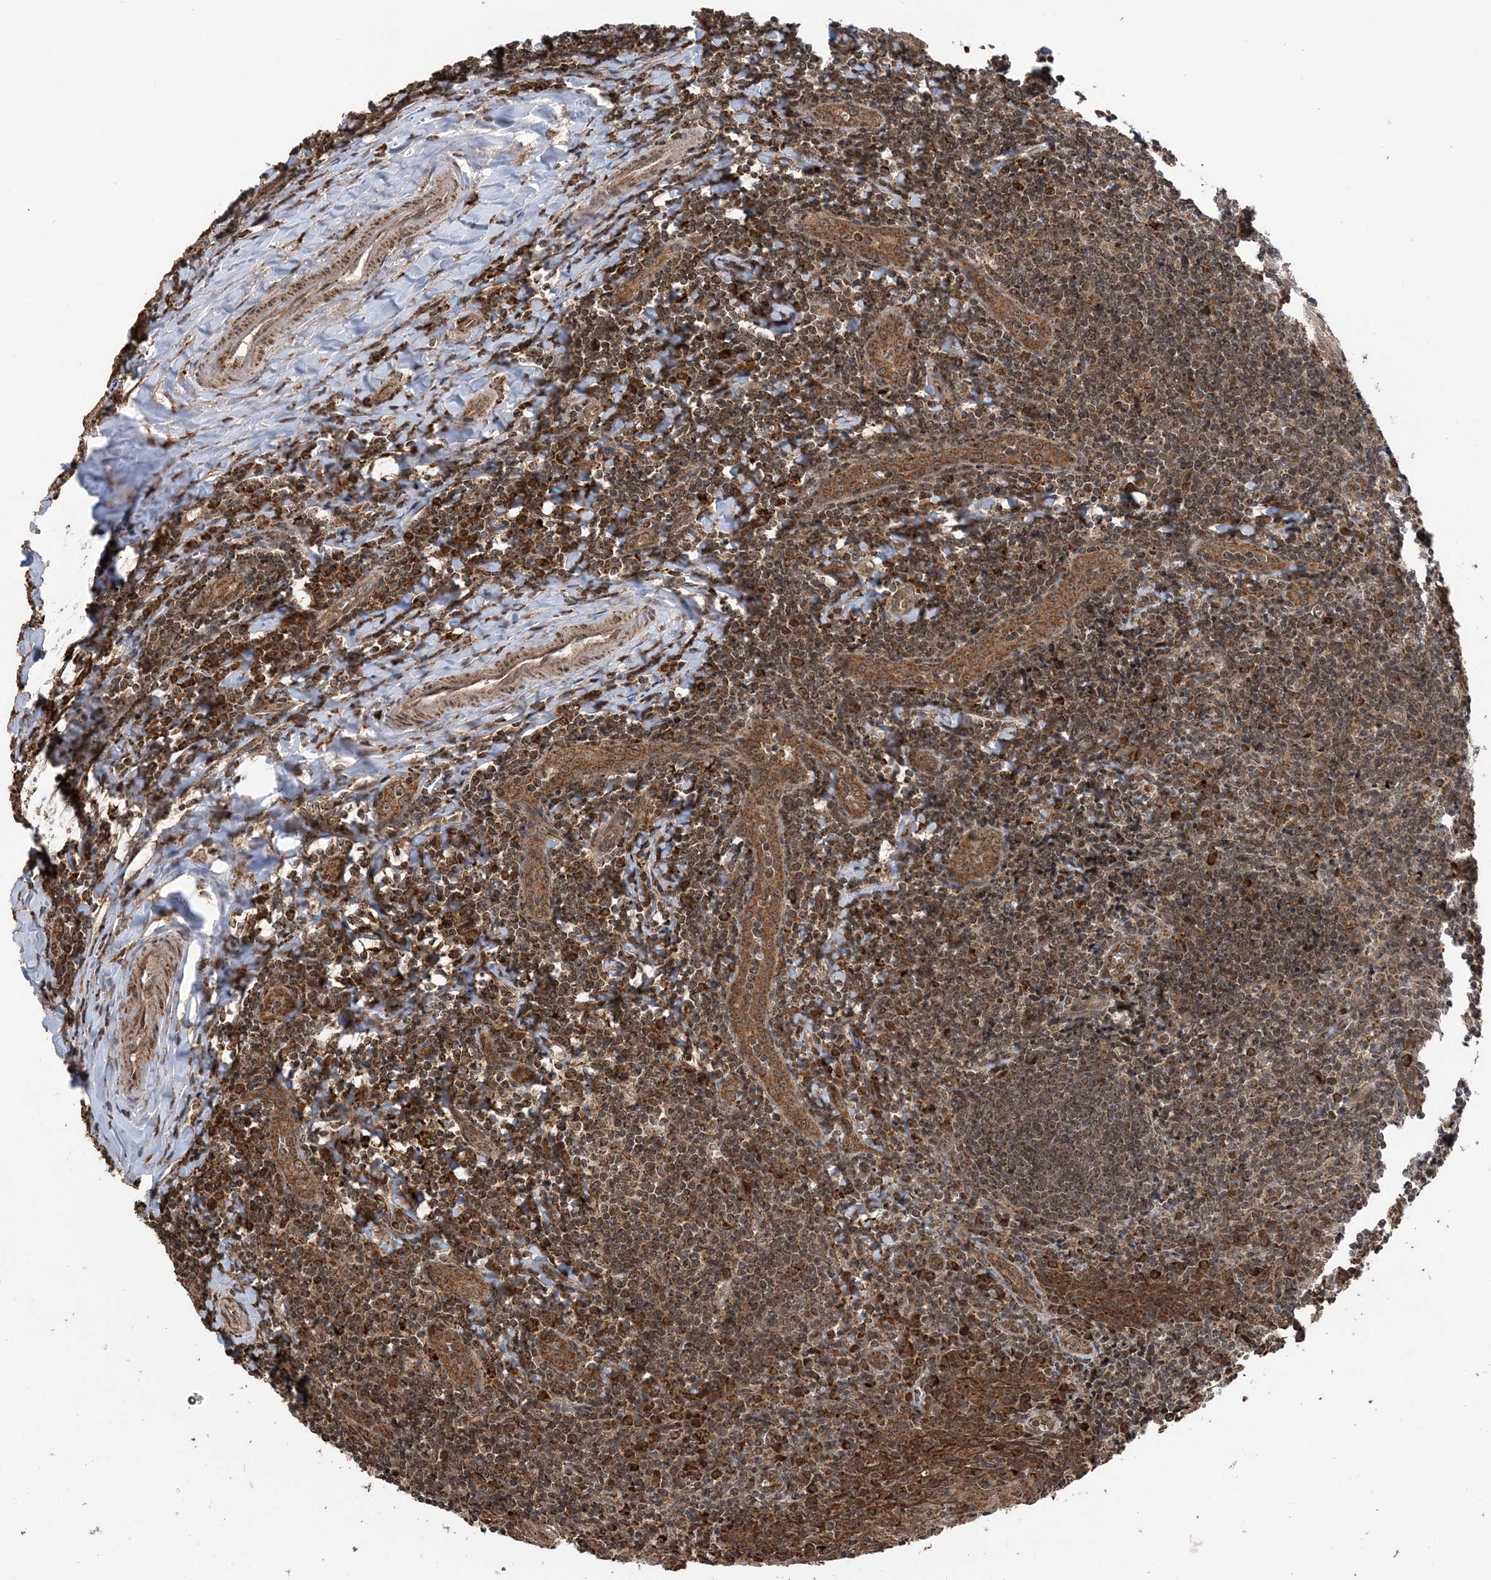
{"staining": {"intensity": "moderate", "quantity": ">75%", "location": "cytoplasmic/membranous"}, "tissue": "tonsil", "cell_type": "Germinal center cells", "image_type": "normal", "snomed": [{"axis": "morphology", "description": "Normal tissue, NOS"}, {"axis": "topography", "description": "Tonsil"}], "caption": "Immunohistochemical staining of benign human tonsil exhibits medium levels of moderate cytoplasmic/membranous positivity in approximately >75% of germinal center cells. (brown staining indicates protein expression, while blue staining denotes nuclei).", "gene": "PCBP1", "patient": {"sex": "male", "age": 27}}